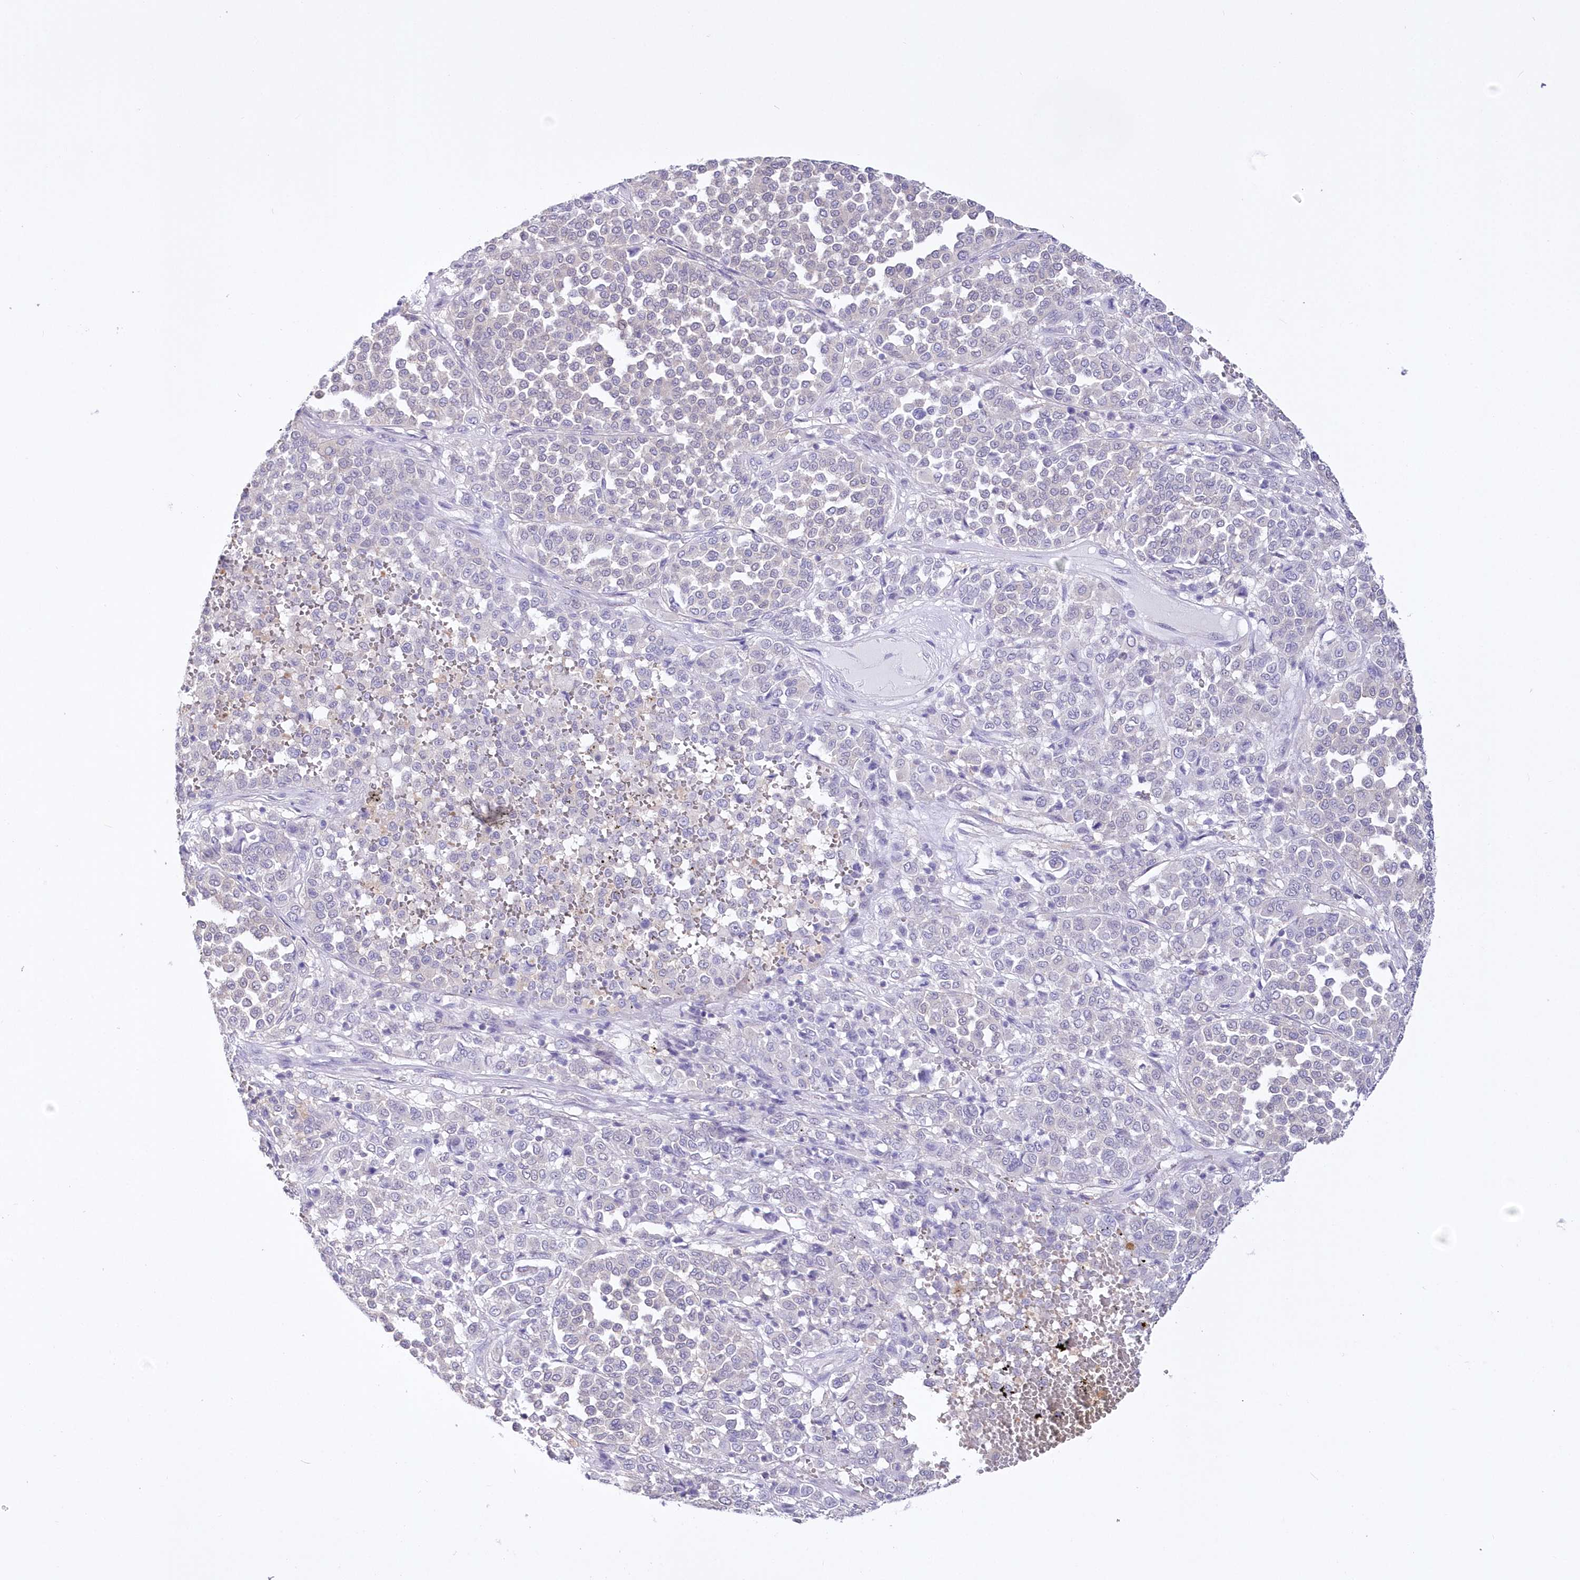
{"staining": {"intensity": "negative", "quantity": "none", "location": "none"}, "tissue": "melanoma", "cell_type": "Tumor cells", "image_type": "cancer", "snomed": [{"axis": "morphology", "description": "Malignant melanoma, Metastatic site"}, {"axis": "topography", "description": "Pancreas"}], "caption": "IHC of human malignant melanoma (metastatic site) shows no expression in tumor cells. (Brightfield microscopy of DAB immunohistochemistry at high magnification).", "gene": "UBA6", "patient": {"sex": "female", "age": 30}}